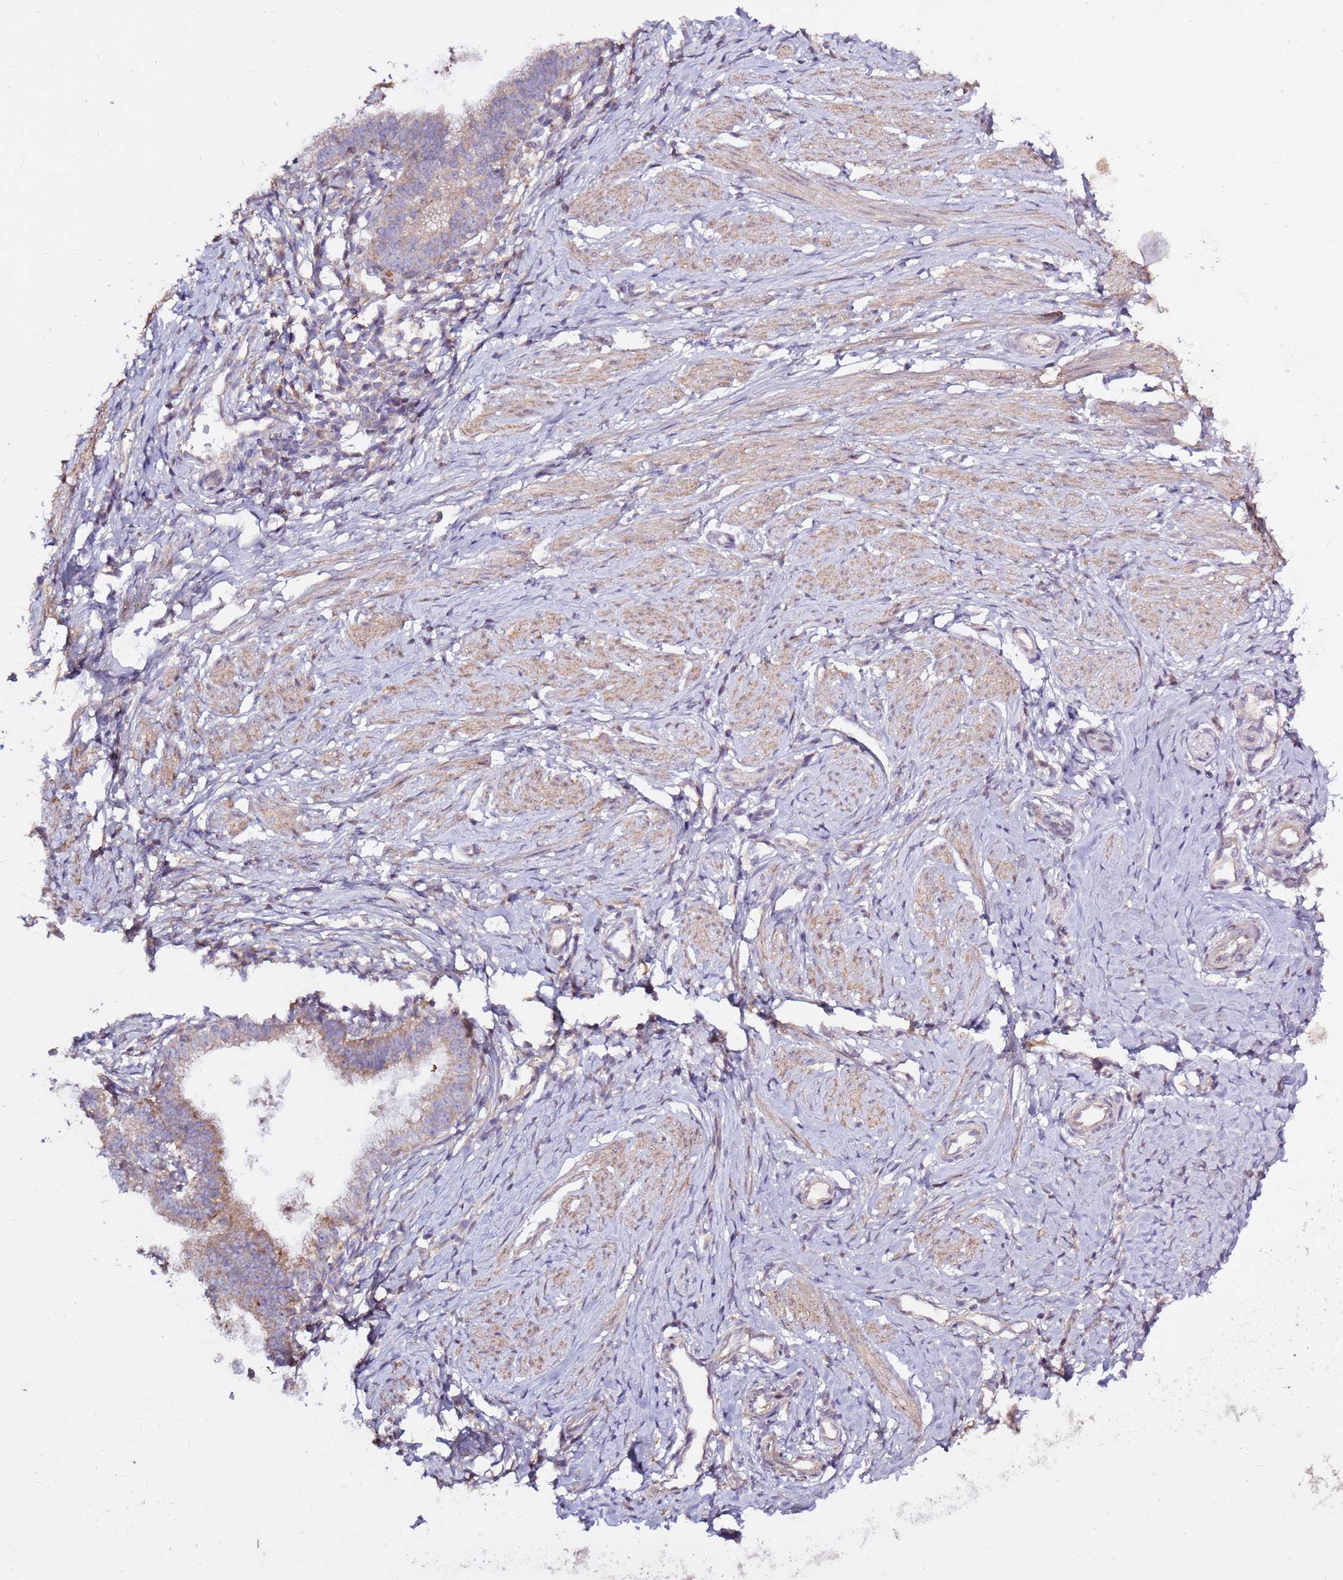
{"staining": {"intensity": "weak", "quantity": "25%-75%", "location": "cytoplasmic/membranous"}, "tissue": "cervical cancer", "cell_type": "Tumor cells", "image_type": "cancer", "snomed": [{"axis": "morphology", "description": "Adenocarcinoma, NOS"}, {"axis": "topography", "description": "Cervix"}], "caption": "Adenocarcinoma (cervical) tissue exhibits weak cytoplasmic/membranous expression in approximately 25%-75% of tumor cells, visualized by immunohistochemistry.", "gene": "EVA1B", "patient": {"sex": "female", "age": 36}}